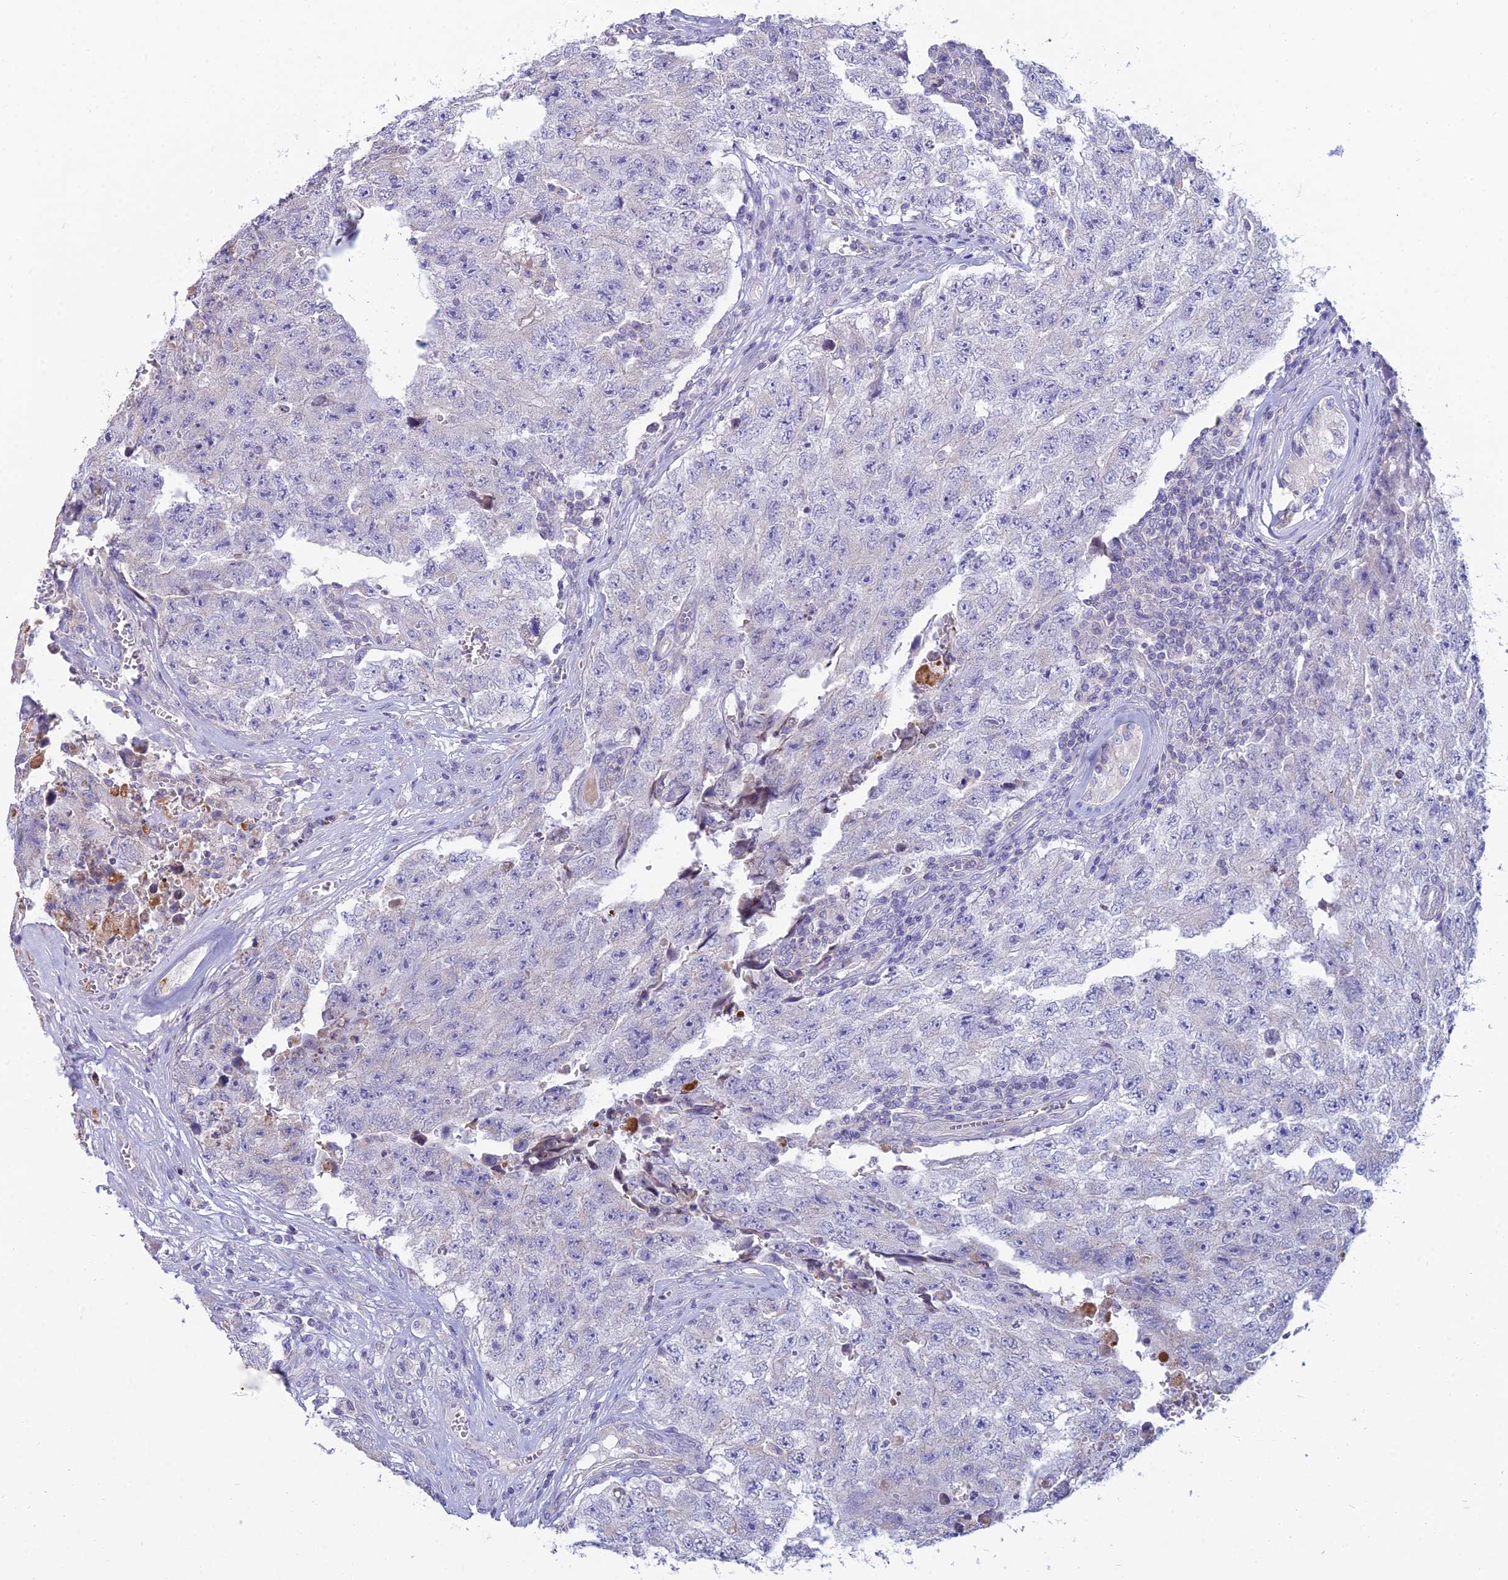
{"staining": {"intensity": "negative", "quantity": "none", "location": "none"}, "tissue": "testis cancer", "cell_type": "Tumor cells", "image_type": "cancer", "snomed": [{"axis": "morphology", "description": "Carcinoma, Embryonal, NOS"}, {"axis": "topography", "description": "Testis"}], "caption": "A histopathology image of testis embryonal carcinoma stained for a protein shows no brown staining in tumor cells.", "gene": "CFAP206", "patient": {"sex": "male", "age": 17}}